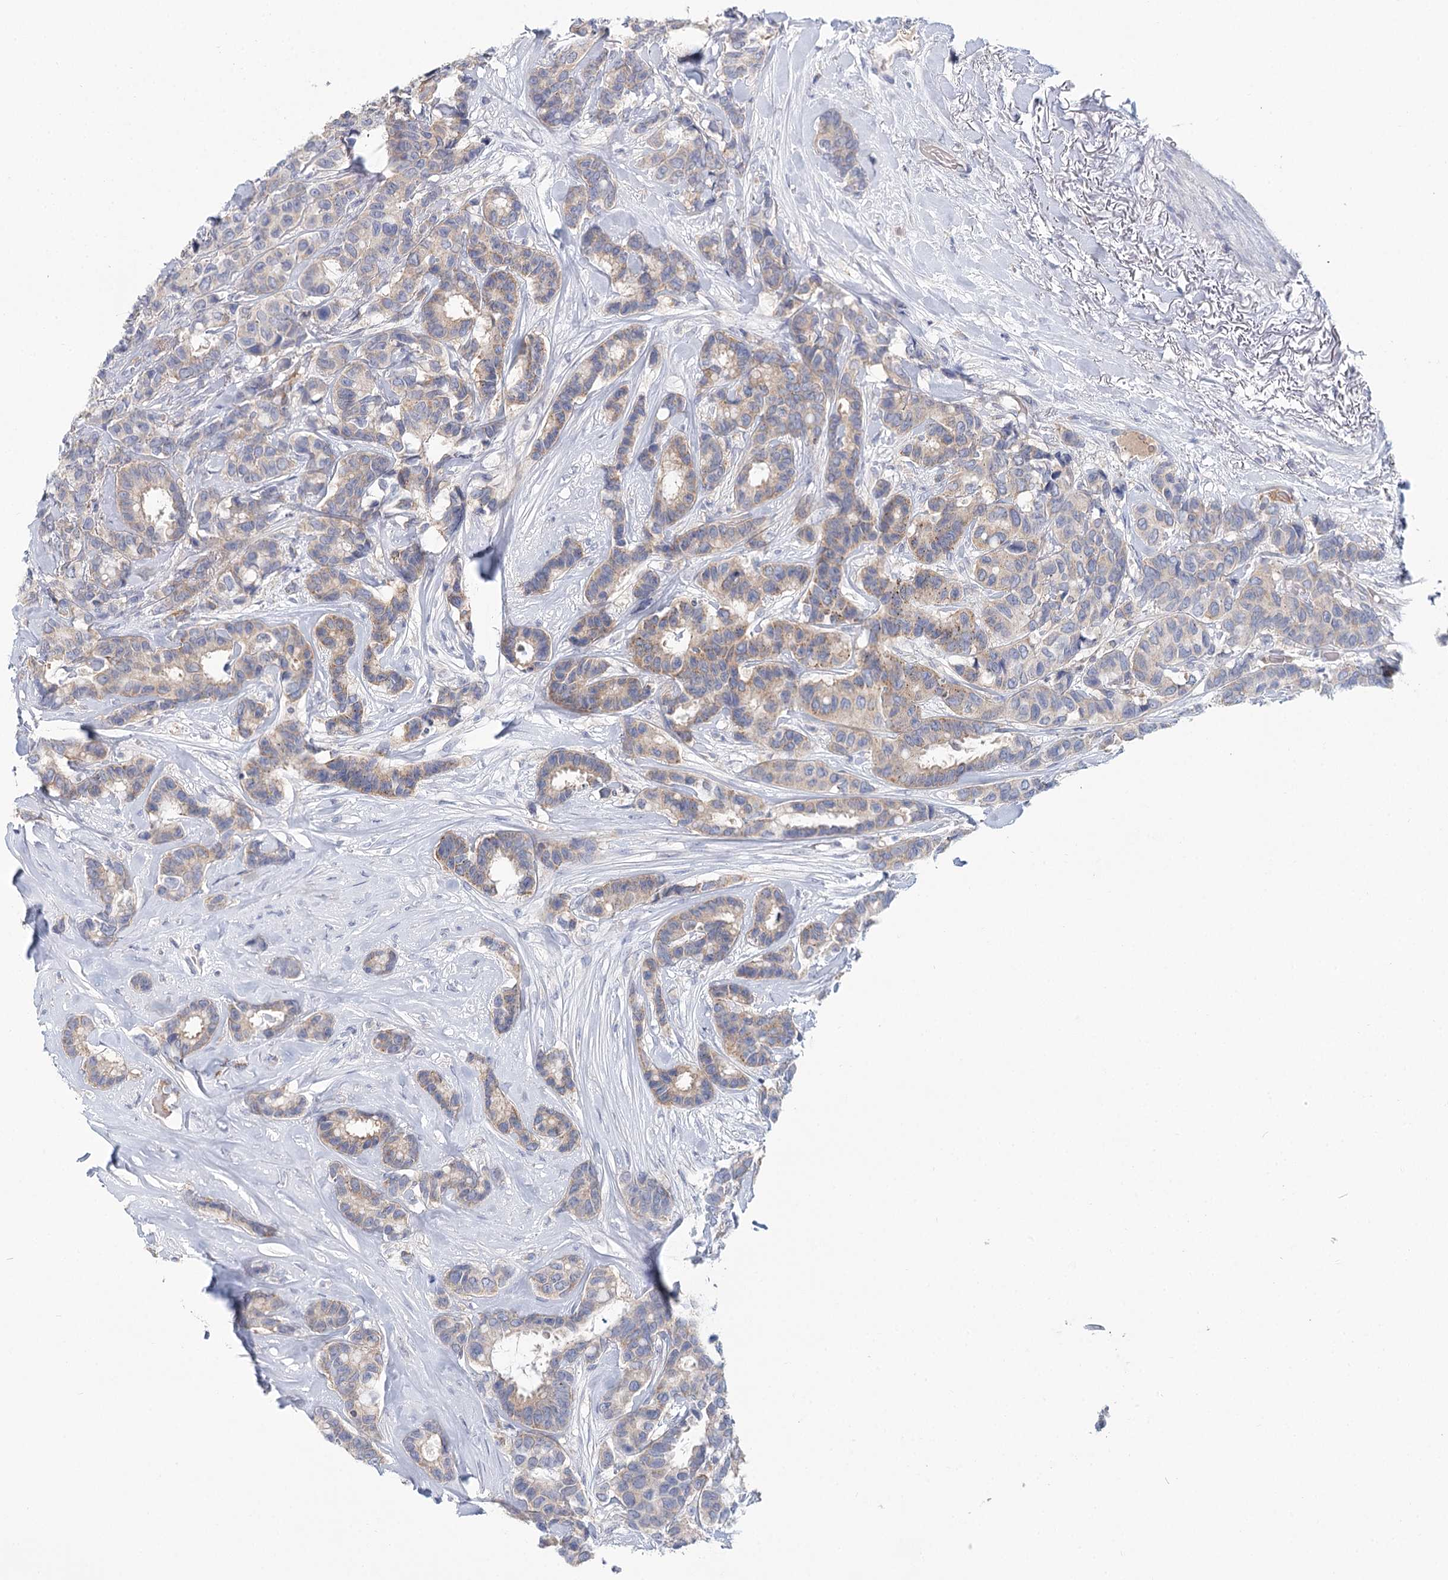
{"staining": {"intensity": "weak", "quantity": "25%-75%", "location": "cytoplasmic/membranous"}, "tissue": "breast cancer", "cell_type": "Tumor cells", "image_type": "cancer", "snomed": [{"axis": "morphology", "description": "Duct carcinoma"}, {"axis": "topography", "description": "Breast"}], "caption": "Protein expression analysis of human breast intraductal carcinoma reveals weak cytoplasmic/membranous staining in approximately 25%-75% of tumor cells.", "gene": "ARHGAP44", "patient": {"sex": "female", "age": 87}}